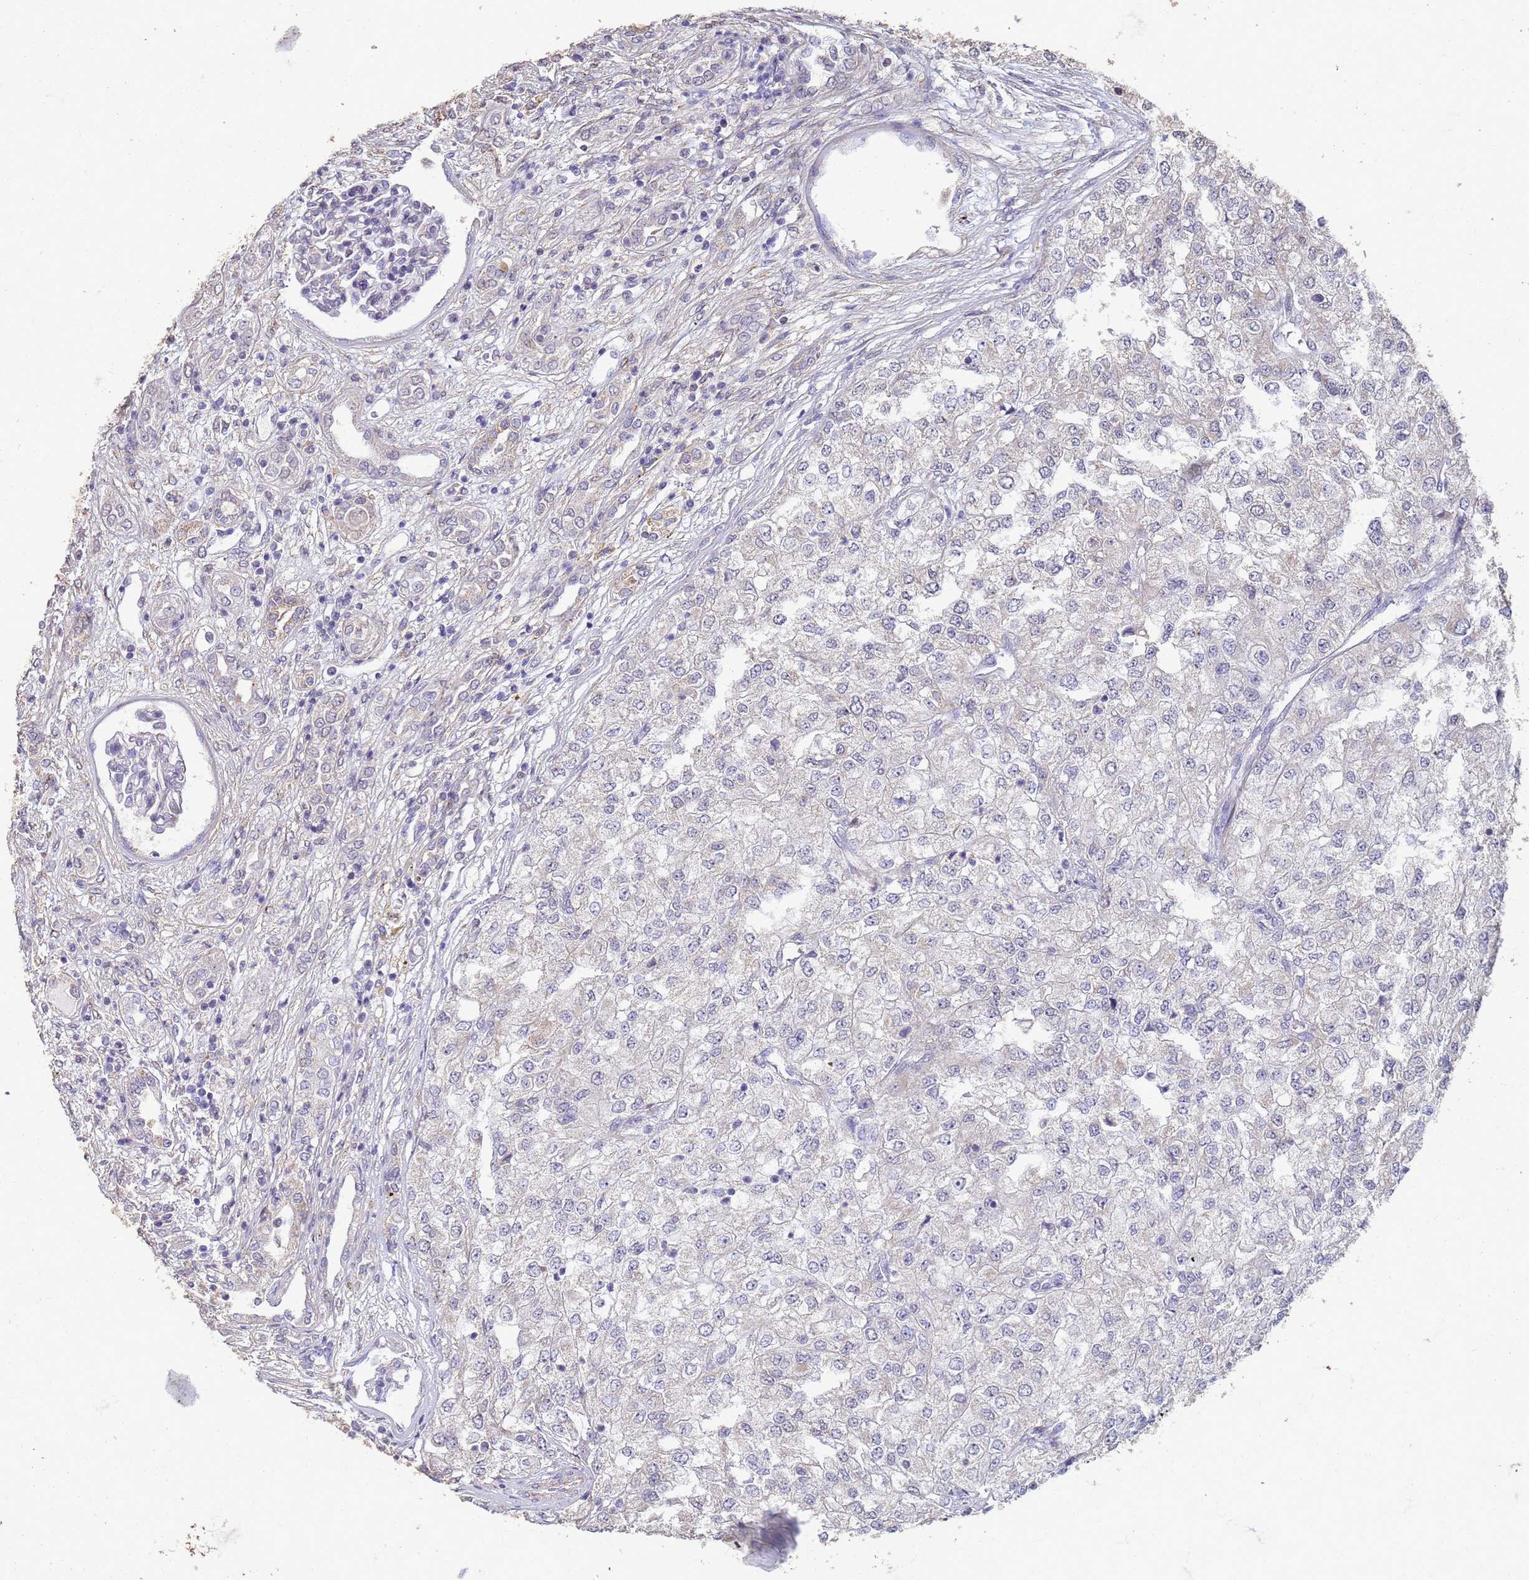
{"staining": {"intensity": "negative", "quantity": "none", "location": "none"}, "tissue": "renal cancer", "cell_type": "Tumor cells", "image_type": "cancer", "snomed": [{"axis": "morphology", "description": "Adenocarcinoma, NOS"}, {"axis": "topography", "description": "Kidney"}], "caption": "Protein analysis of renal adenocarcinoma reveals no significant staining in tumor cells. Nuclei are stained in blue.", "gene": "SLC25A15", "patient": {"sex": "female", "age": 54}}